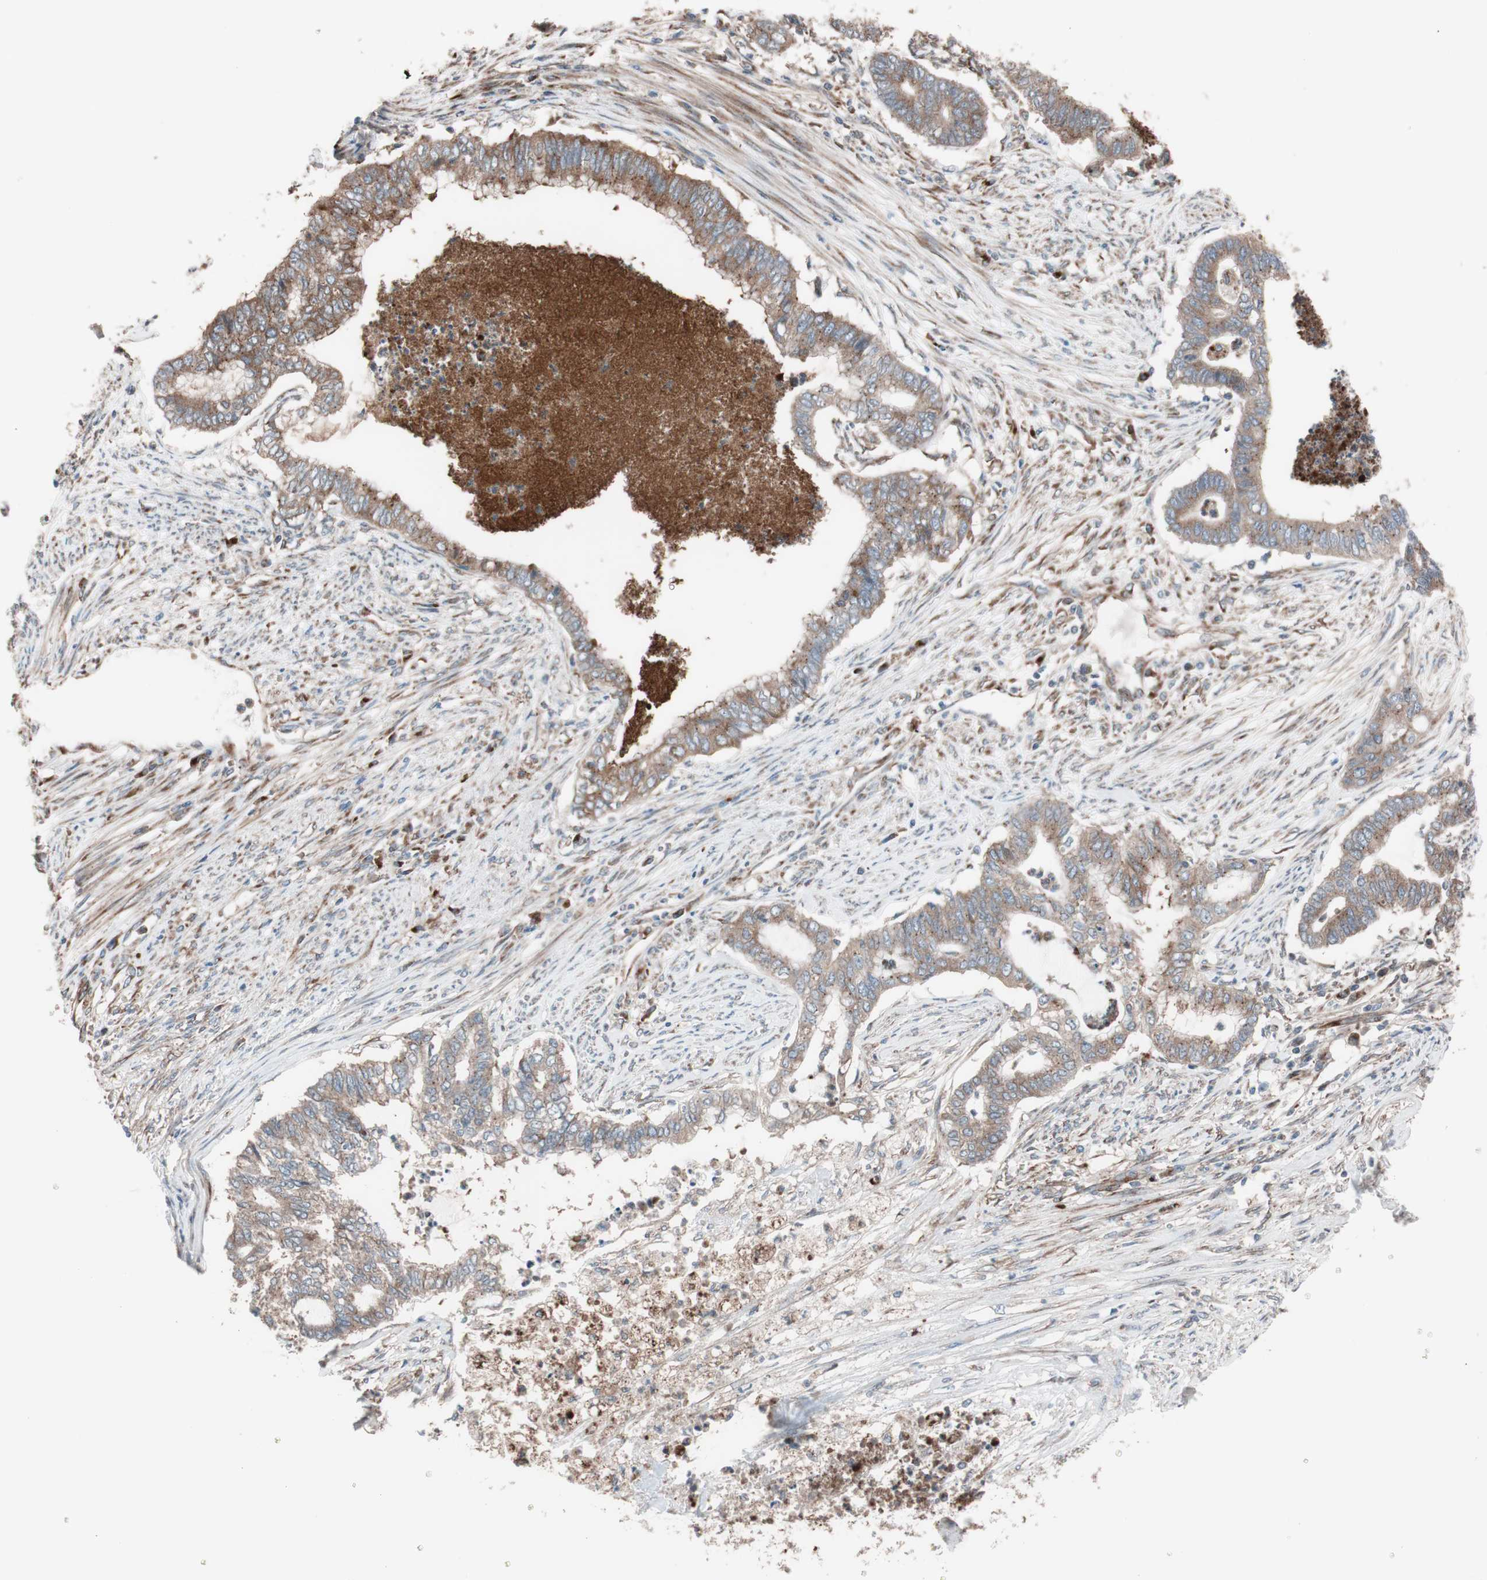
{"staining": {"intensity": "moderate", "quantity": ">75%", "location": "cytoplasmic/membranous"}, "tissue": "endometrial cancer", "cell_type": "Tumor cells", "image_type": "cancer", "snomed": [{"axis": "morphology", "description": "Adenocarcinoma, NOS"}, {"axis": "topography", "description": "Endometrium"}], "caption": "Brown immunohistochemical staining in human endometrial adenocarcinoma shows moderate cytoplasmic/membranous expression in approximately >75% of tumor cells.", "gene": "SEC31A", "patient": {"sex": "female", "age": 79}}